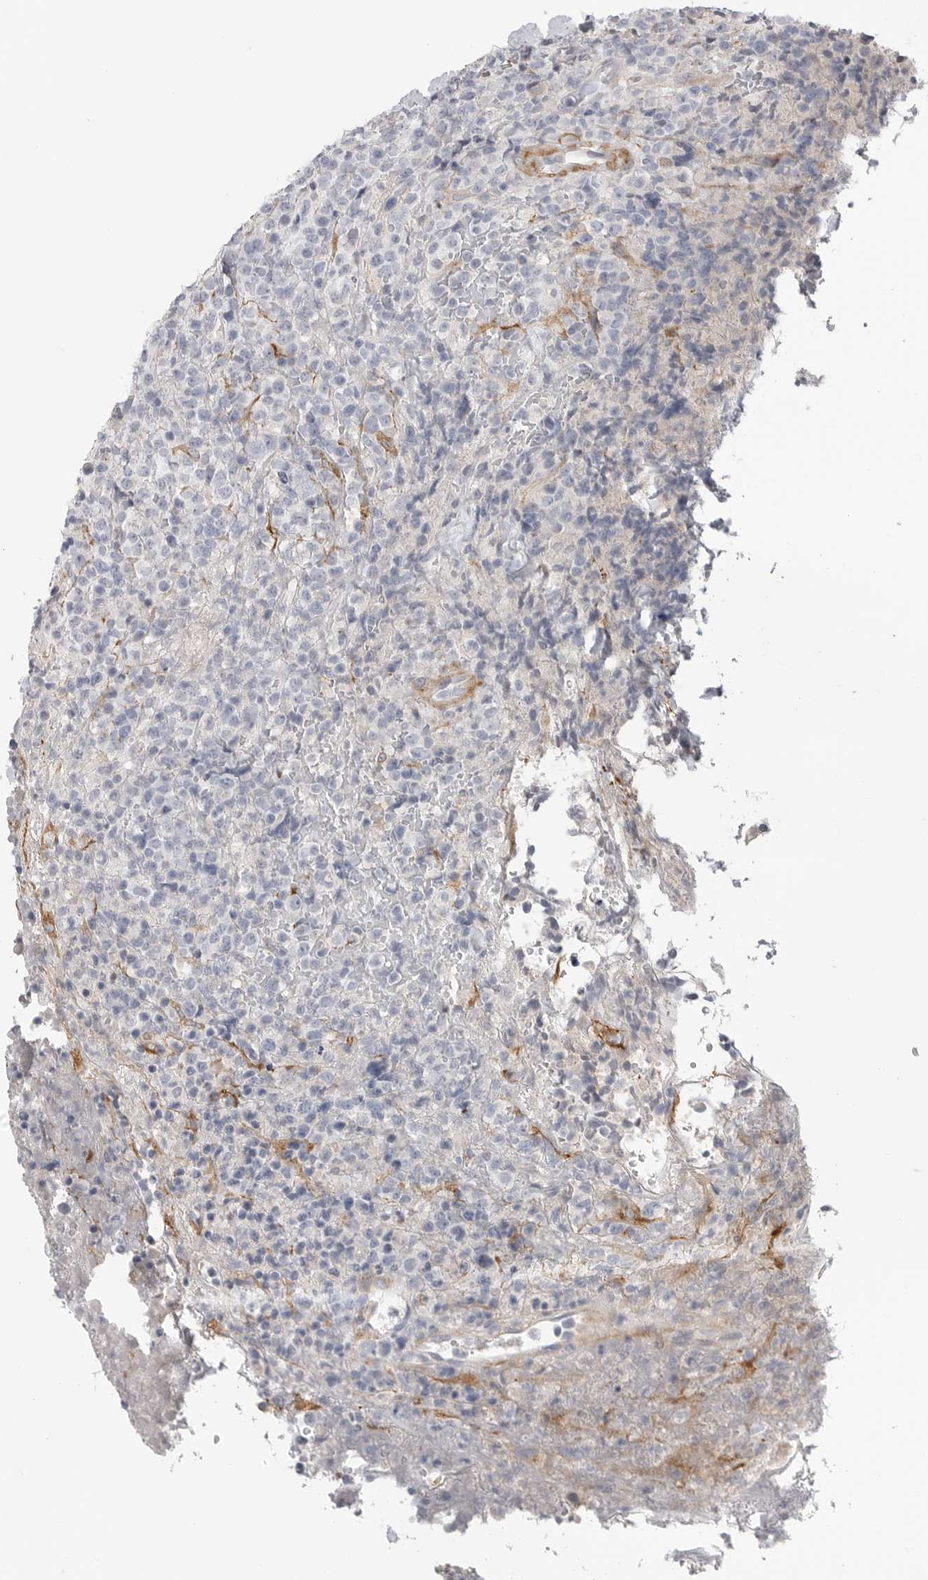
{"staining": {"intensity": "negative", "quantity": "none", "location": "none"}, "tissue": "lymphoma", "cell_type": "Tumor cells", "image_type": "cancer", "snomed": [{"axis": "morphology", "description": "Malignant lymphoma, non-Hodgkin's type, High grade"}, {"axis": "topography", "description": "Lymph node"}], "caption": "Image shows no significant protein positivity in tumor cells of high-grade malignant lymphoma, non-Hodgkin's type.", "gene": "AKAP12", "patient": {"sex": "male", "age": 13}}